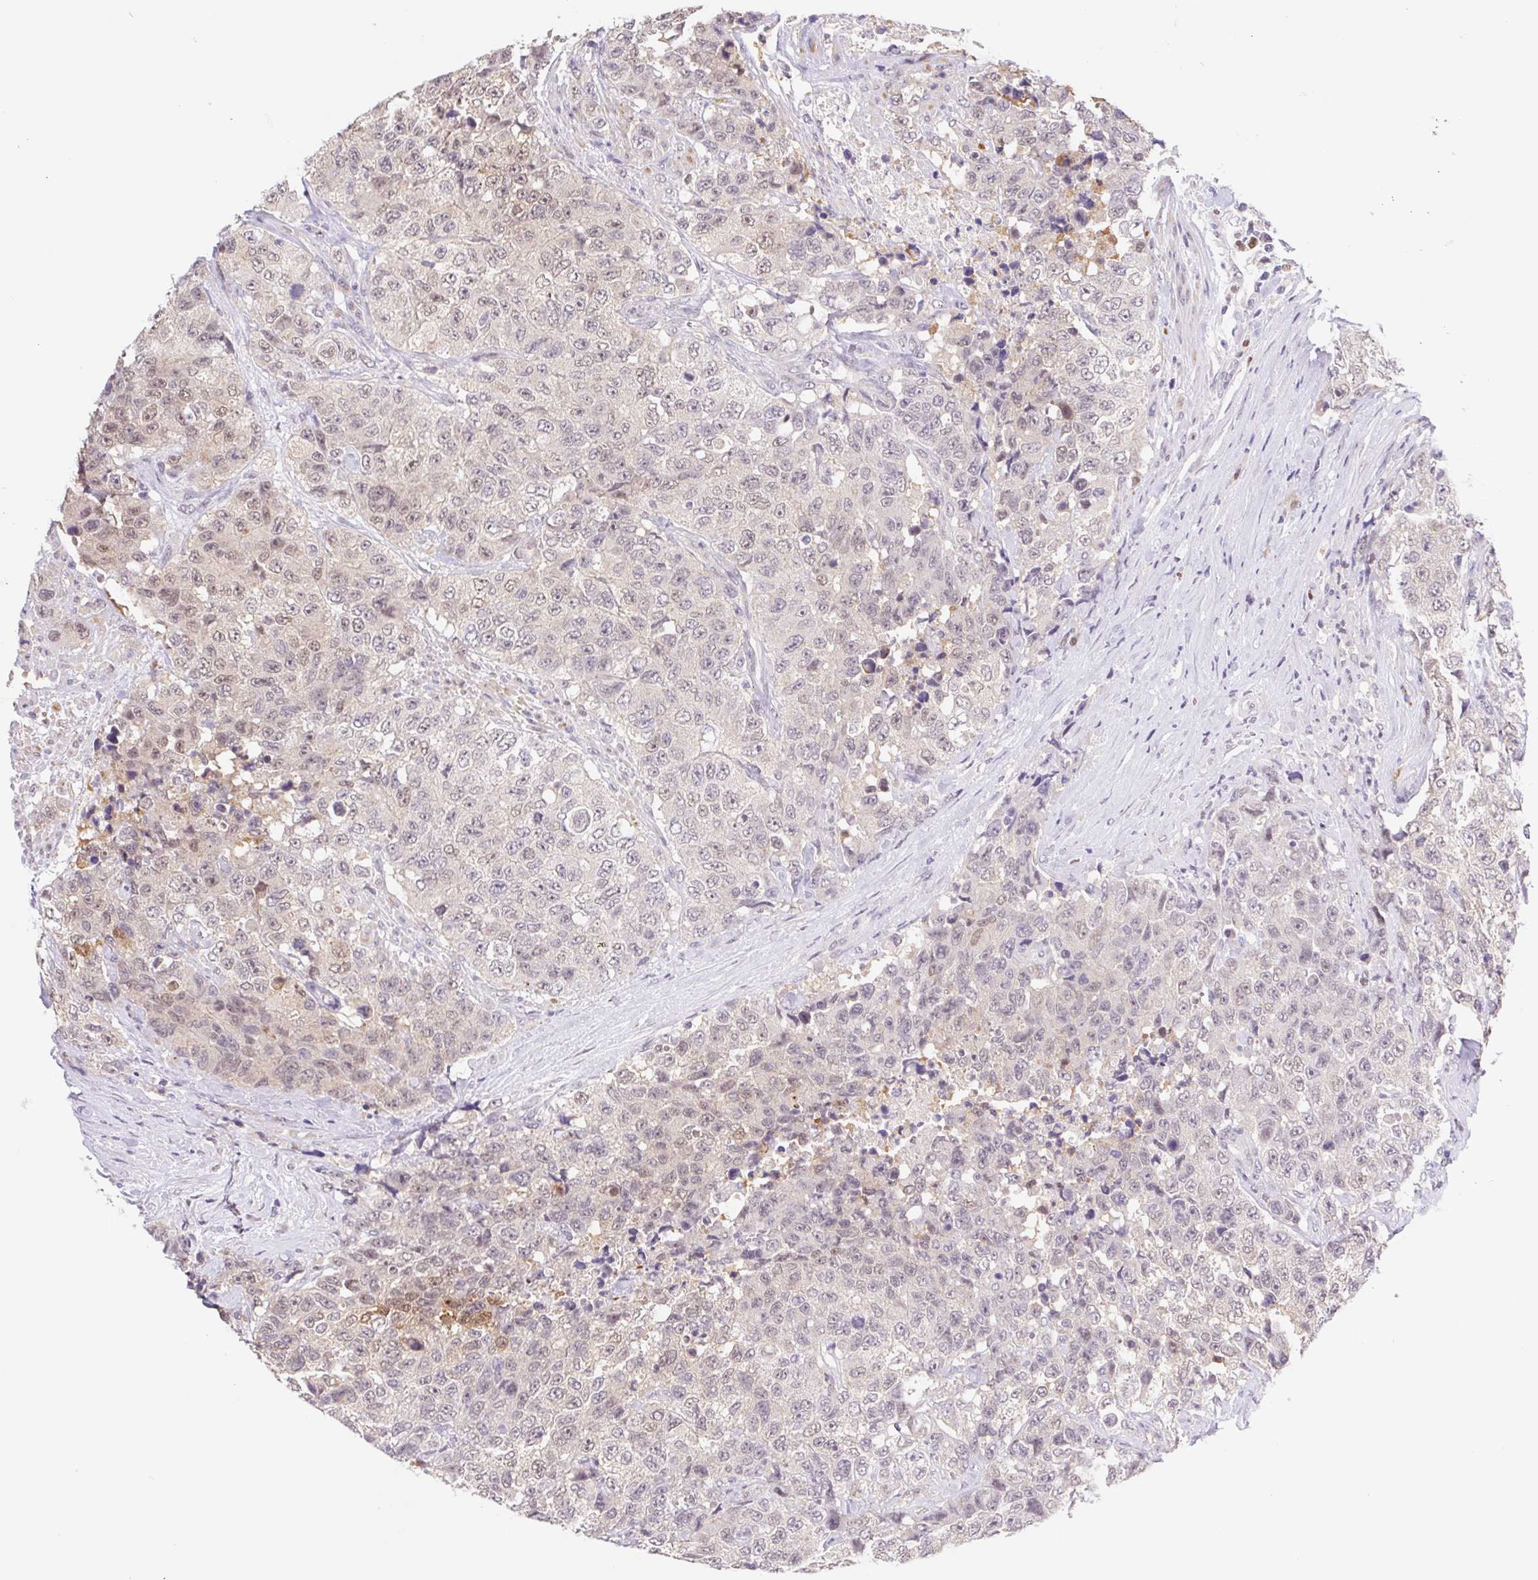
{"staining": {"intensity": "weak", "quantity": "<25%", "location": "nuclear"}, "tissue": "urothelial cancer", "cell_type": "Tumor cells", "image_type": "cancer", "snomed": [{"axis": "morphology", "description": "Urothelial carcinoma, High grade"}, {"axis": "topography", "description": "Urinary bladder"}], "caption": "Protein analysis of urothelial carcinoma (high-grade) exhibits no significant expression in tumor cells.", "gene": "L3MBTL4", "patient": {"sex": "female", "age": 78}}